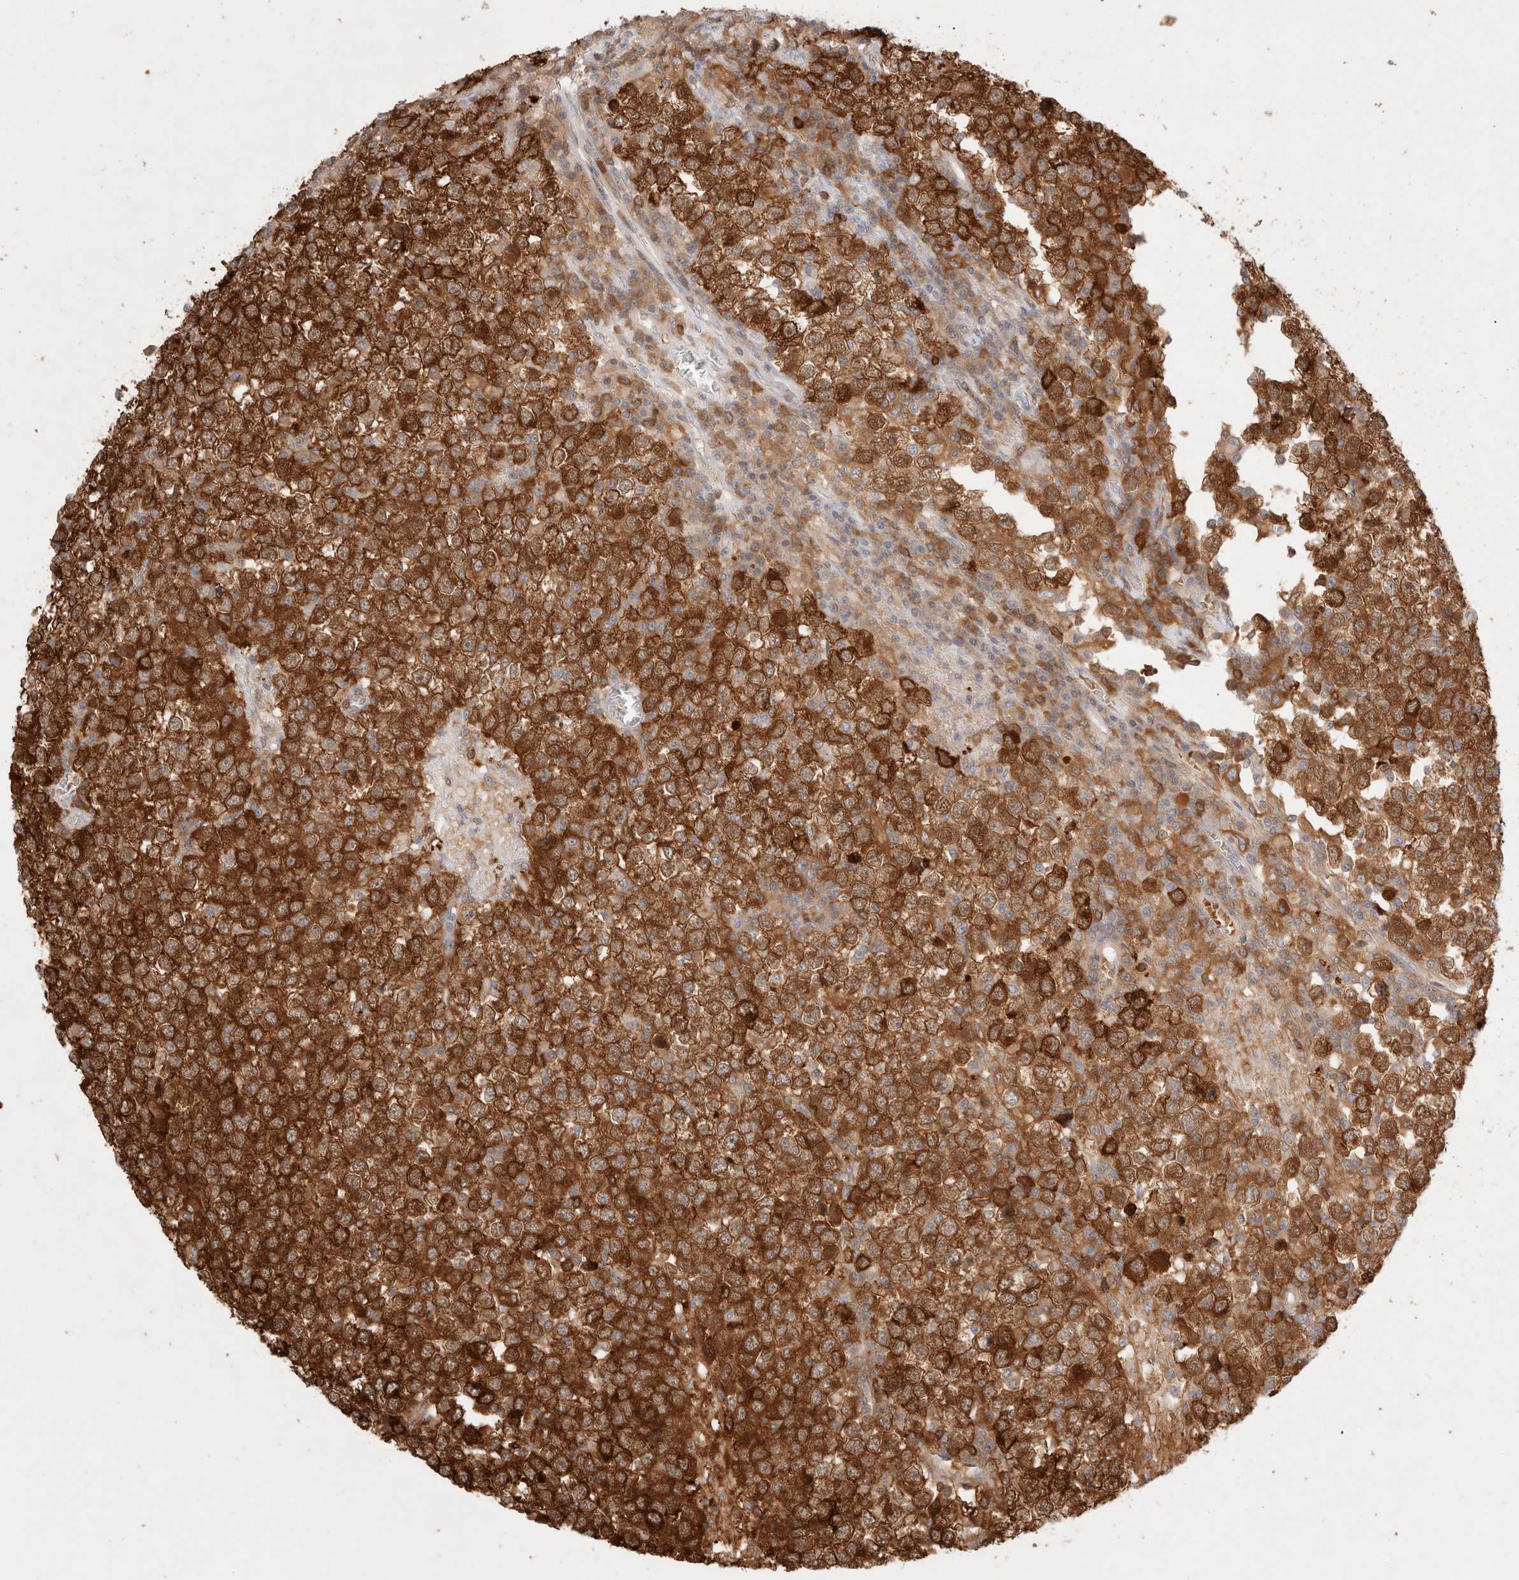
{"staining": {"intensity": "strong", "quantity": ">75%", "location": "cytoplasmic/membranous"}, "tissue": "testis cancer", "cell_type": "Tumor cells", "image_type": "cancer", "snomed": [{"axis": "morphology", "description": "Seminoma, NOS"}, {"axis": "topography", "description": "Testis"}], "caption": "Strong cytoplasmic/membranous protein expression is identified in approximately >75% of tumor cells in testis cancer (seminoma).", "gene": "STARD10", "patient": {"sex": "male", "age": 65}}